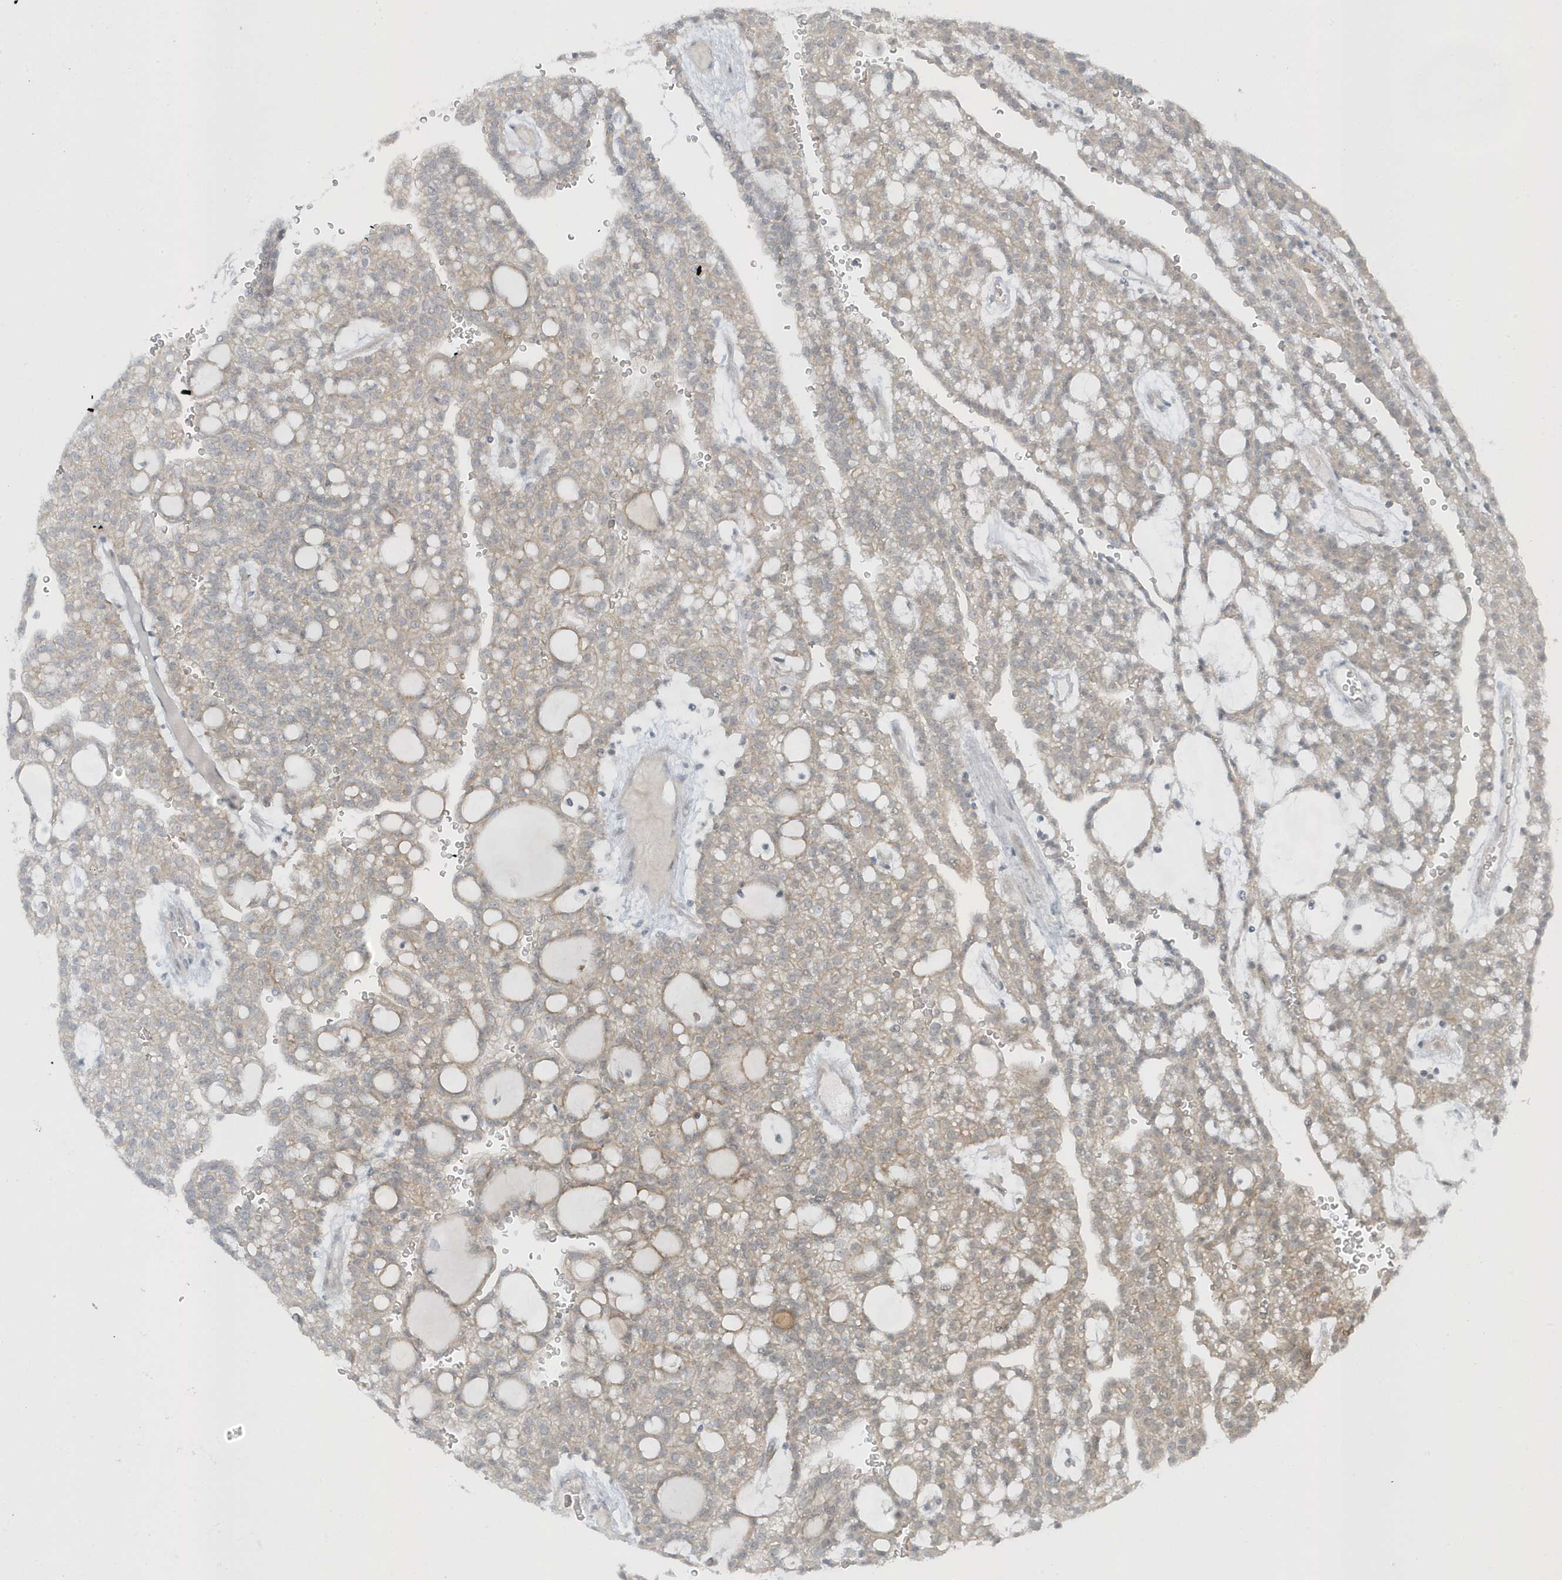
{"staining": {"intensity": "negative", "quantity": "none", "location": "none"}, "tissue": "renal cancer", "cell_type": "Tumor cells", "image_type": "cancer", "snomed": [{"axis": "morphology", "description": "Adenocarcinoma, NOS"}, {"axis": "topography", "description": "Kidney"}], "caption": "There is no significant staining in tumor cells of renal cancer. (Brightfield microscopy of DAB (3,3'-diaminobenzidine) immunohistochemistry (IHC) at high magnification).", "gene": "PARD3B", "patient": {"sex": "male", "age": 63}}